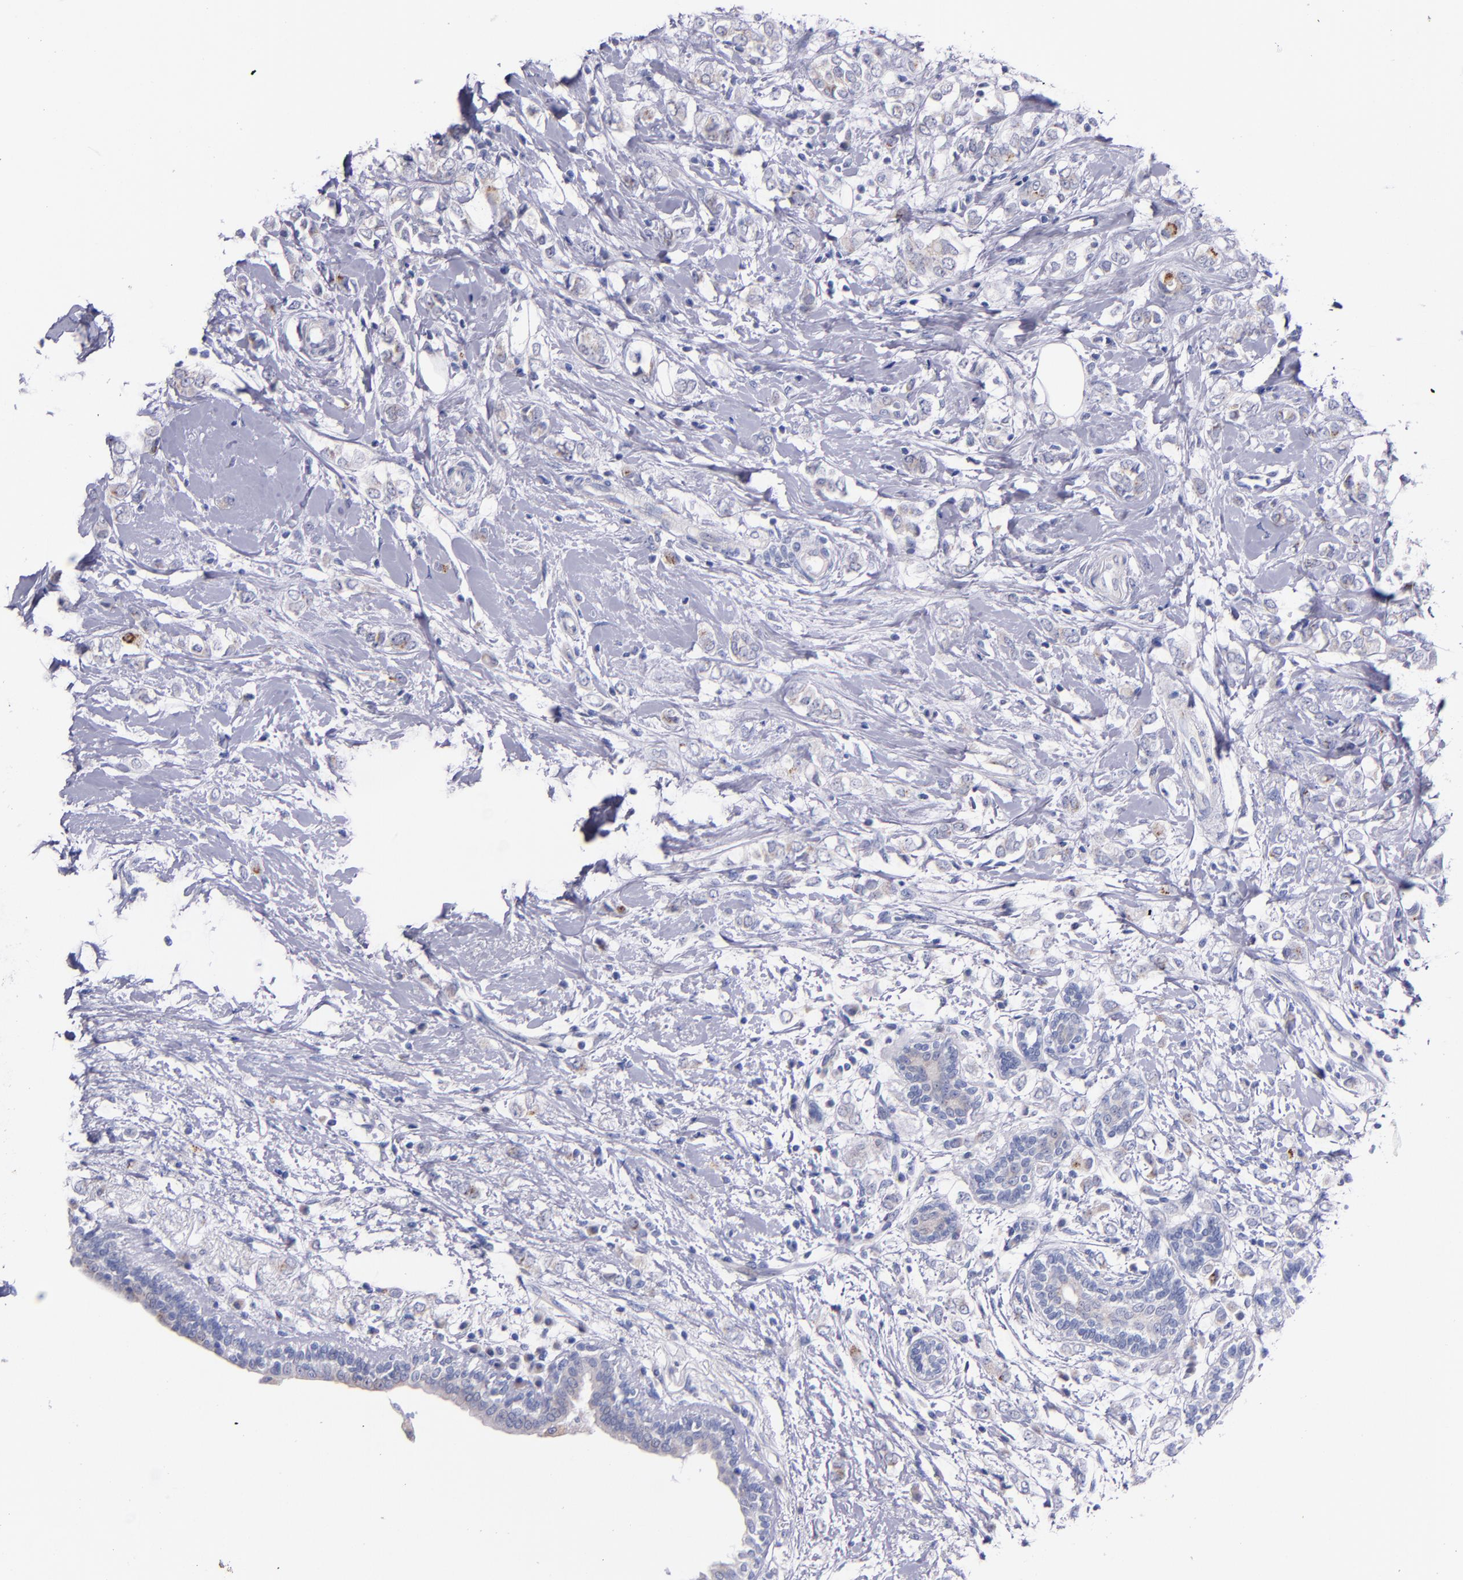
{"staining": {"intensity": "weak", "quantity": "<25%", "location": "cytoplasmic/membranous"}, "tissue": "breast cancer", "cell_type": "Tumor cells", "image_type": "cancer", "snomed": [{"axis": "morphology", "description": "Normal tissue, NOS"}, {"axis": "morphology", "description": "Lobular carcinoma"}, {"axis": "topography", "description": "Breast"}], "caption": "The IHC image has no significant expression in tumor cells of breast cancer (lobular carcinoma) tissue.", "gene": "RAB41", "patient": {"sex": "female", "age": 47}}